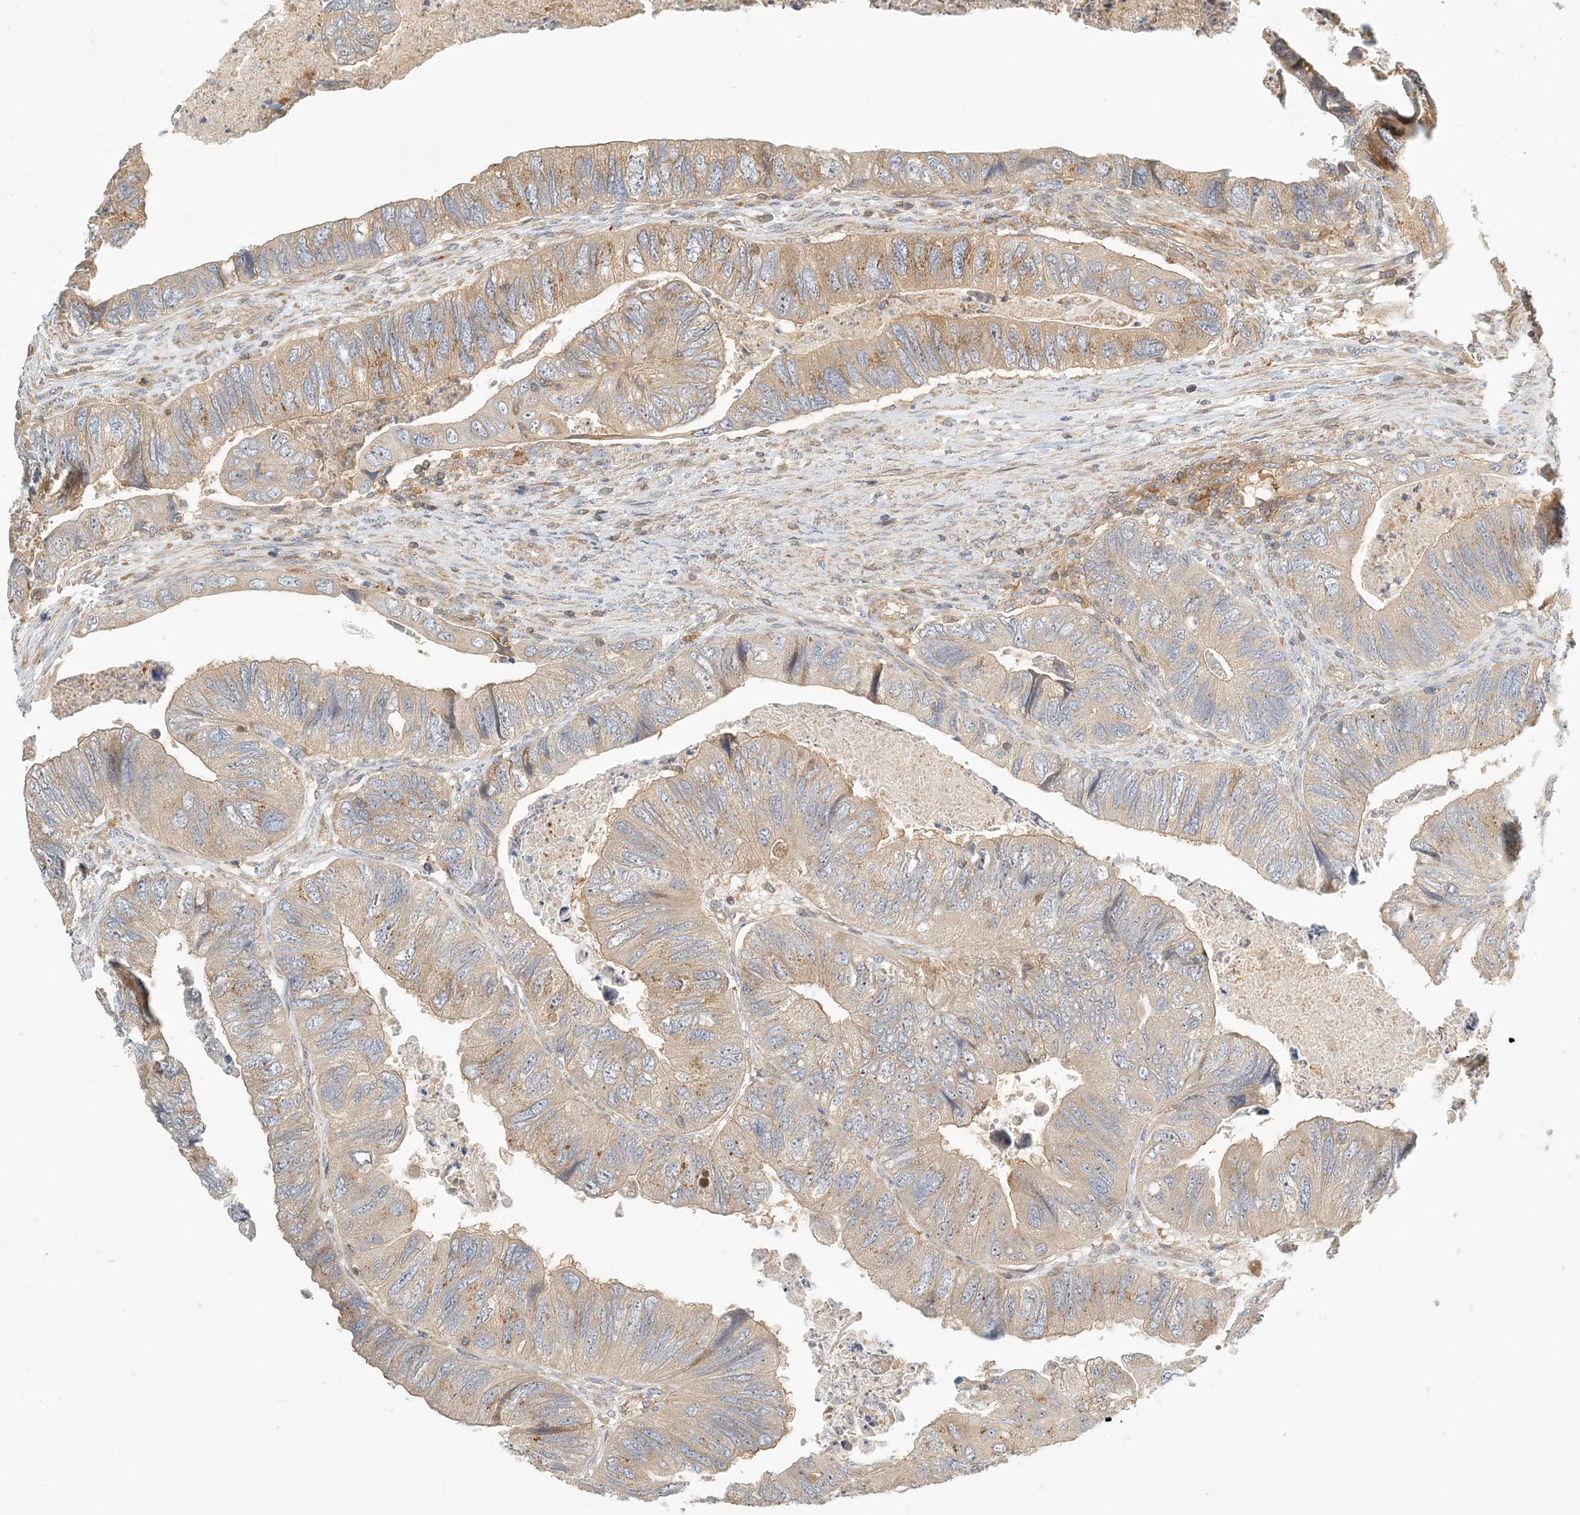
{"staining": {"intensity": "moderate", "quantity": ">75%", "location": "cytoplasmic/membranous"}, "tissue": "colorectal cancer", "cell_type": "Tumor cells", "image_type": "cancer", "snomed": [{"axis": "morphology", "description": "Adenocarcinoma, NOS"}, {"axis": "topography", "description": "Rectum"}], "caption": "This micrograph exhibits IHC staining of colorectal cancer, with medium moderate cytoplasmic/membranous expression in approximately >75% of tumor cells.", "gene": "COLEC11", "patient": {"sex": "male", "age": 63}}